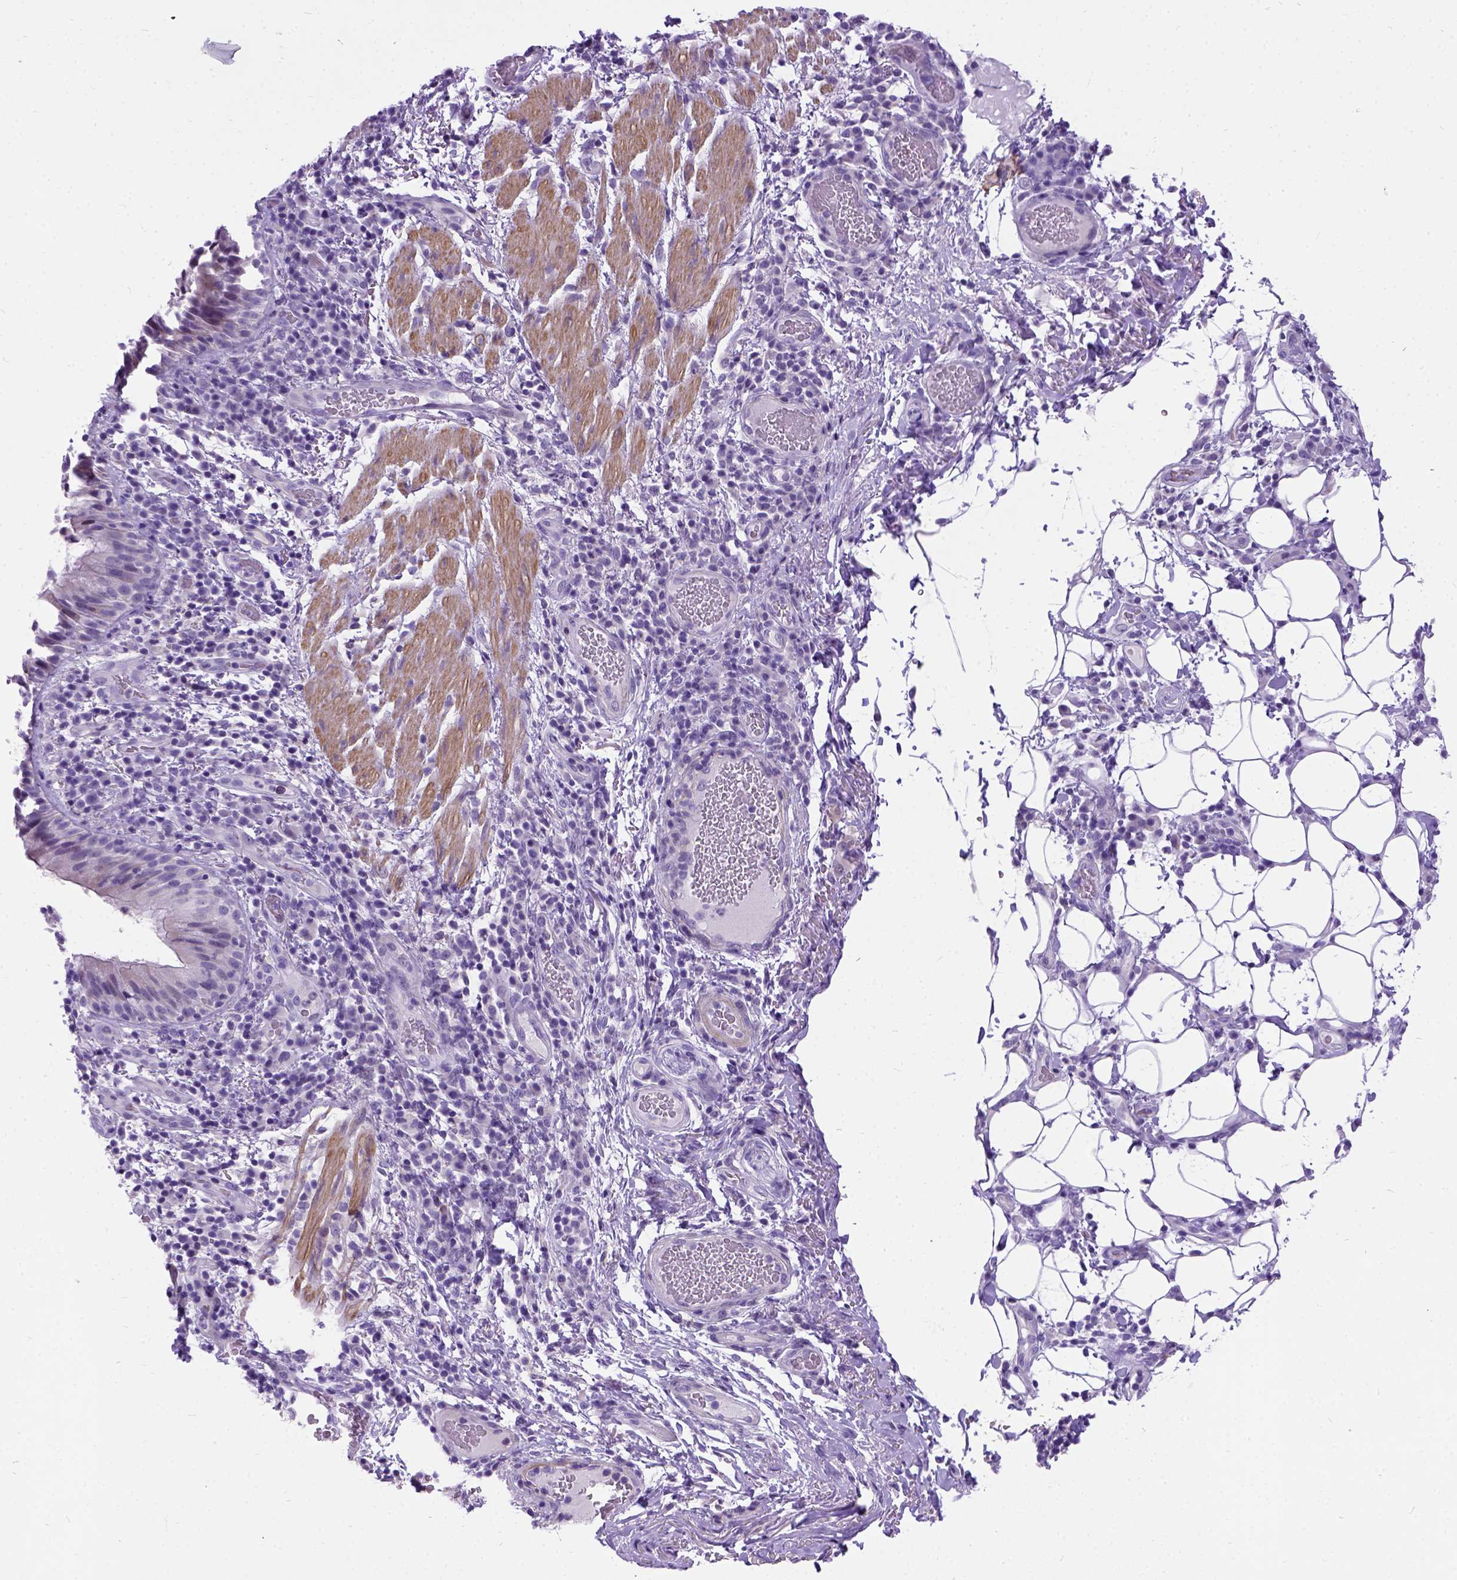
{"staining": {"intensity": "negative", "quantity": "none", "location": "none"}, "tissue": "bronchus", "cell_type": "Respiratory epithelial cells", "image_type": "normal", "snomed": [{"axis": "morphology", "description": "Normal tissue, NOS"}, {"axis": "topography", "description": "Lymph node"}, {"axis": "topography", "description": "Bronchus"}], "caption": "The micrograph exhibits no staining of respiratory epithelial cells in normal bronchus. The staining was performed using DAB to visualize the protein expression in brown, while the nuclei were stained in blue with hematoxylin (Magnification: 20x).", "gene": "ENSG00000254979", "patient": {"sex": "male", "age": 56}}